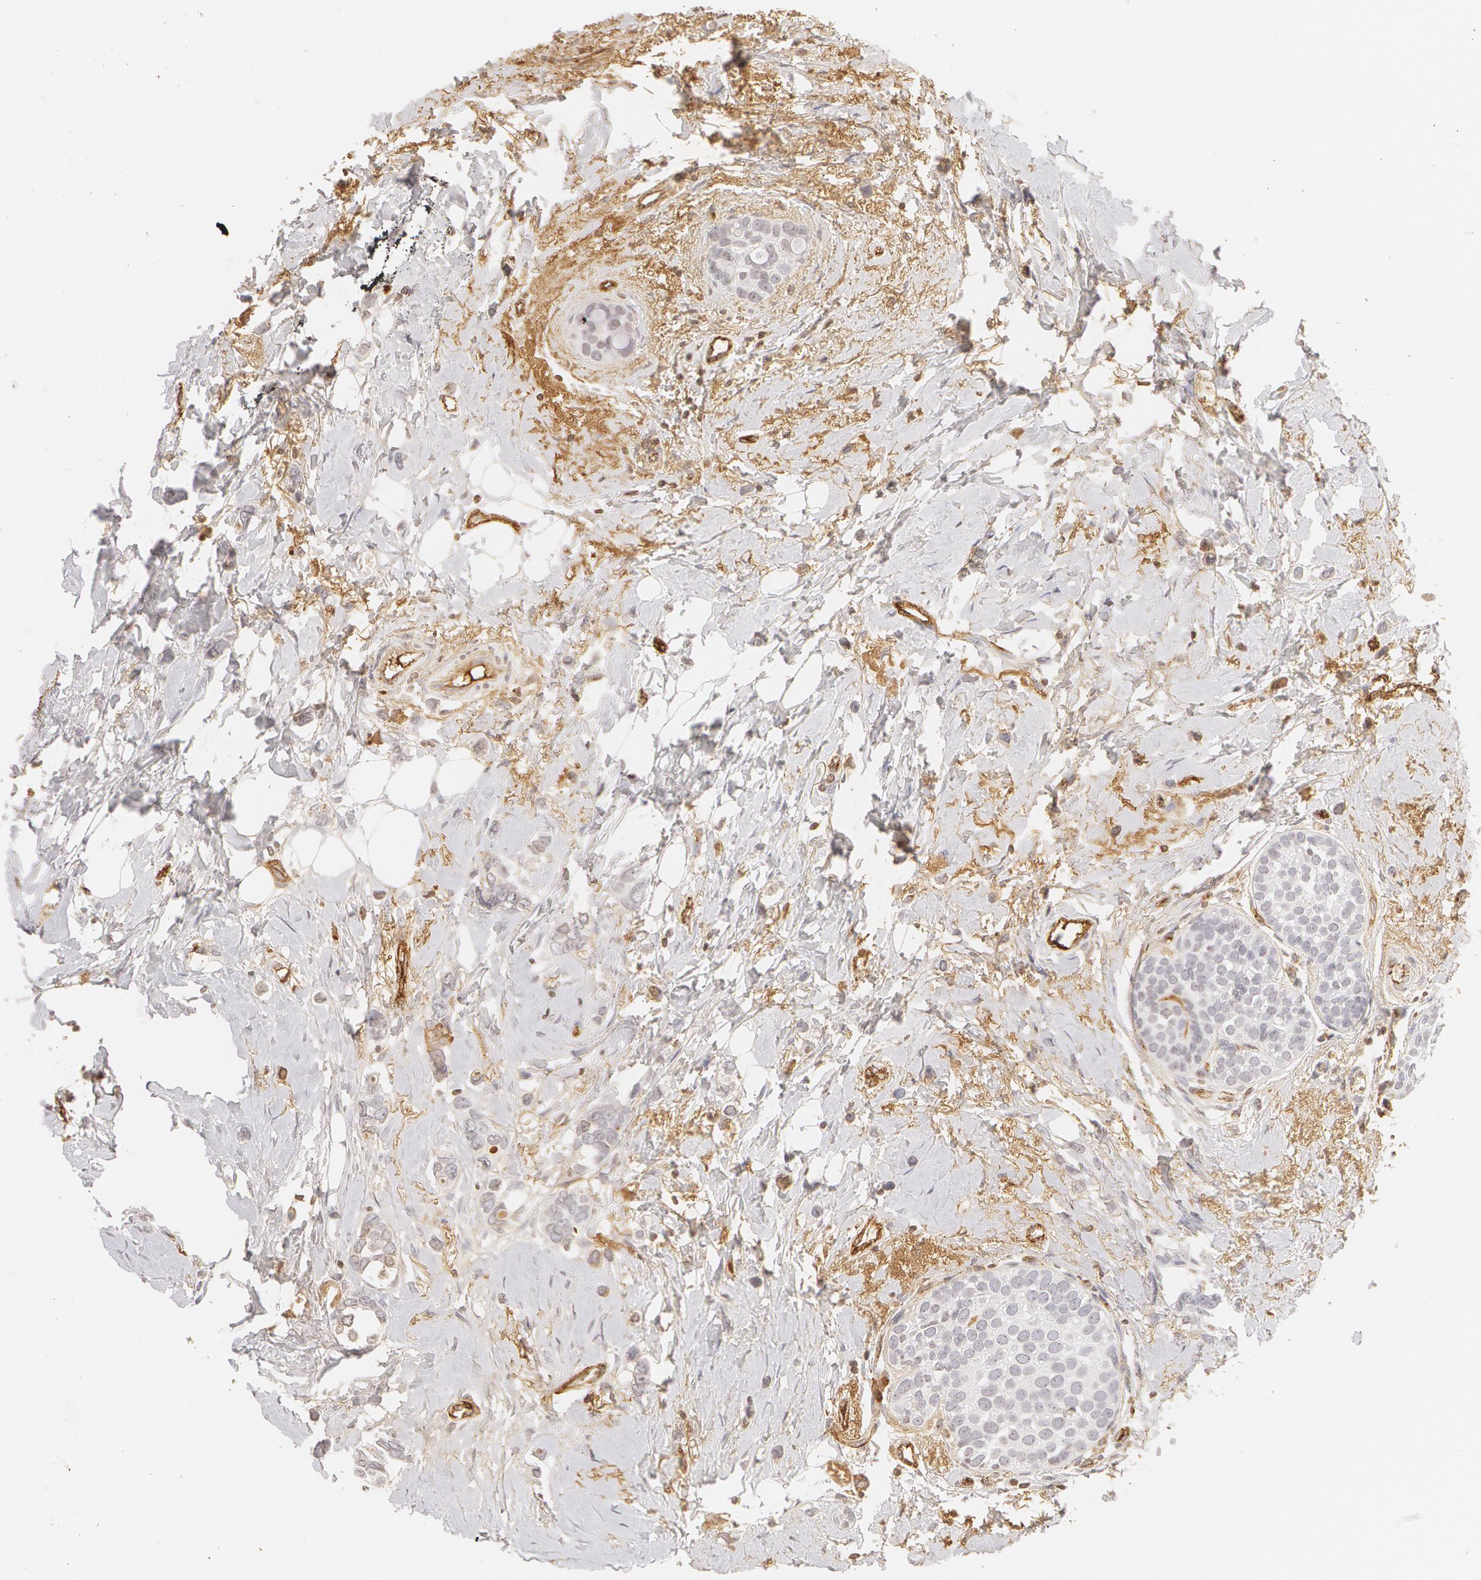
{"staining": {"intensity": "negative", "quantity": "none", "location": "none"}, "tissue": "breast cancer", "cell_type": "Tumor cells", "image_type": "cancer", "snomed": [{"axis": "morphology", "description": "Duct carcinoma"}, {"axis": "topography", "description": "Breast"}], "caption": "The immunohistochemistry (IHC) micrograph has no significant positivity in tumor cells of breast cancer tissue.", "gene": "VWF", "patient": {"sex": "female", "age": 72}}